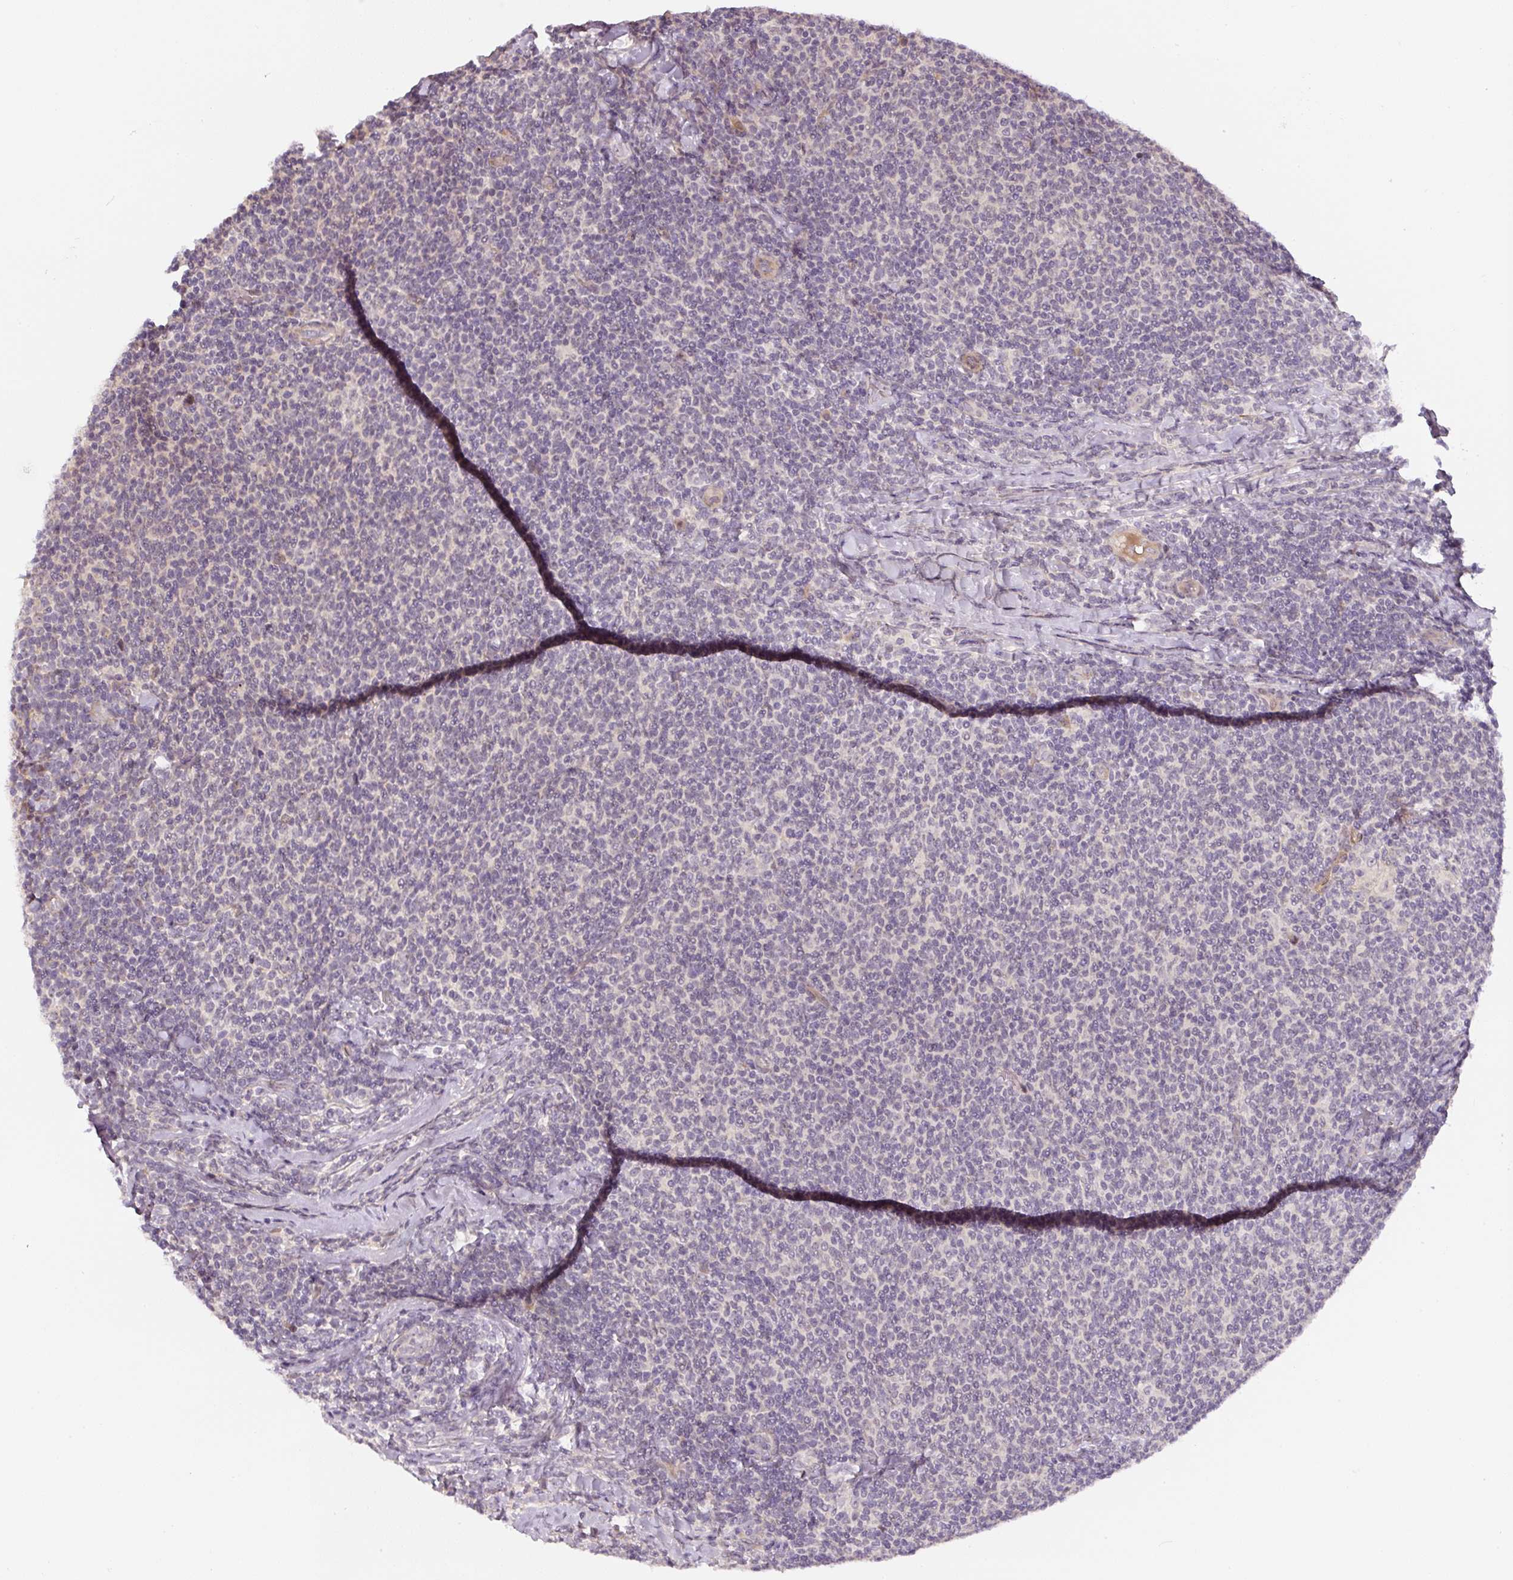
{"staining": {"intensity": "negative", "quantity": "none", "location": "none"}, "tissue": "lymphoma", "cell_type": "Tumor cells", "image_type": "cancer", "snomed": [{"axis": "morphology", "description": "Malignant lymphoma, non-Hodgkin's type, Low grade"}, {"axis": "topography", "description": "Lymph node"}], "caption": "The micrograph demonstrates no staining of tumor cells in lymphoma.", "gene": "PWWP3B", "patient": {"sex": "male", "age": 52}}